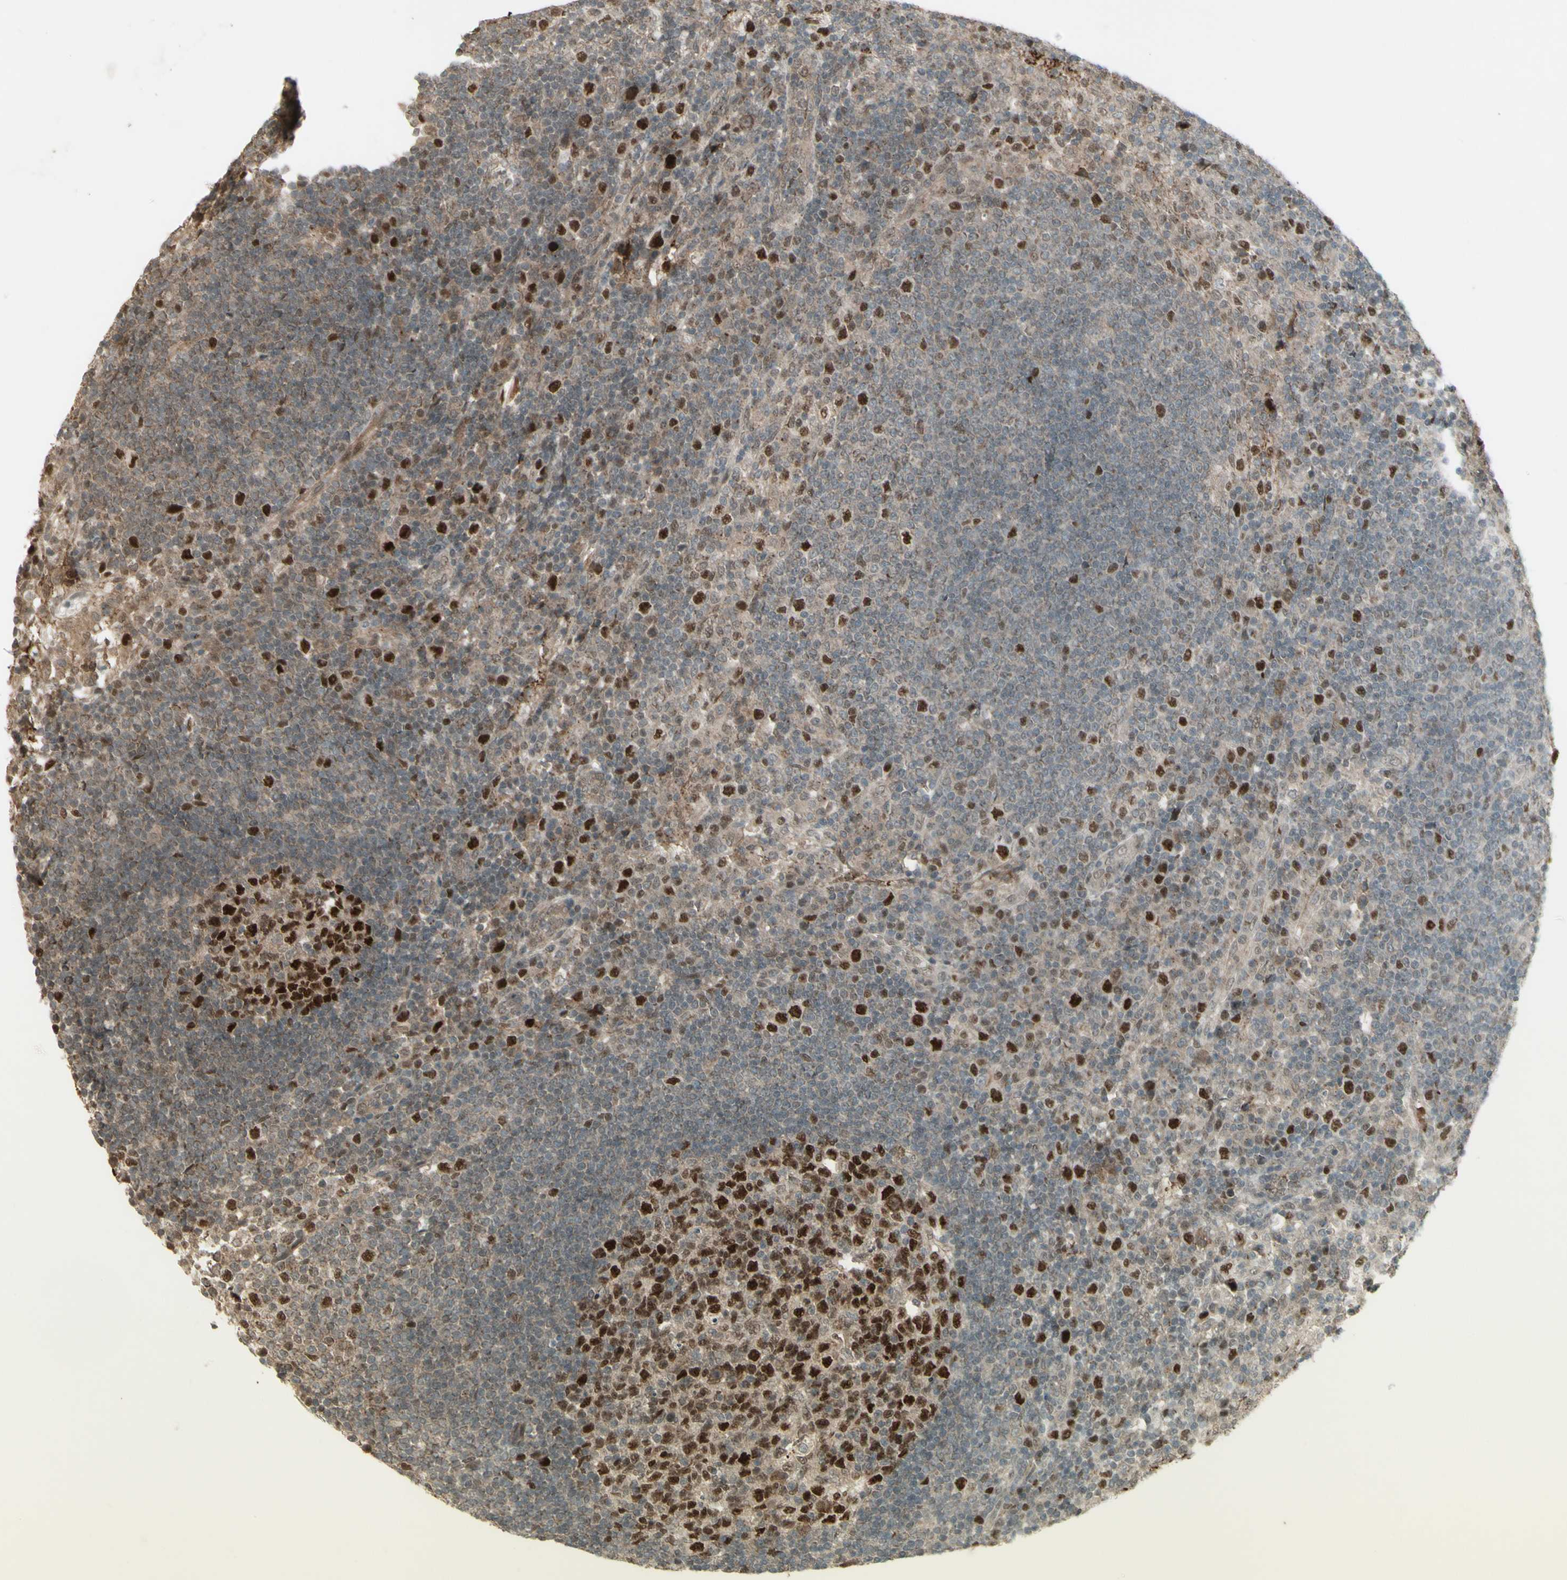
{"staining": {"intensity": "strong", "quantity": ">75%", "location": "cytoplasmic/membranous,nuclear"}, "tissue": "lymph node", "cell_type": "Germinal center cells", "image_type": "normal", "snomed": [{"axis": "morphology", "description": "Normal tissue, NOS"}, {"axis": "topography", "description": "Lymph node"}], "caption": "DAB immunohistochemical staining of benign lymph node exhibits strong cytoplasmic/membranous,nuclear protein staining in approximately >75% of germinal center cells. The staining was performed using DAB to visualize the protein expression in brown, while the nuclei were stained in blue with hematoxylin (Magnification: 20x).", "gene": "MSH6", "patient": {"sex": "female", "age": 53}}